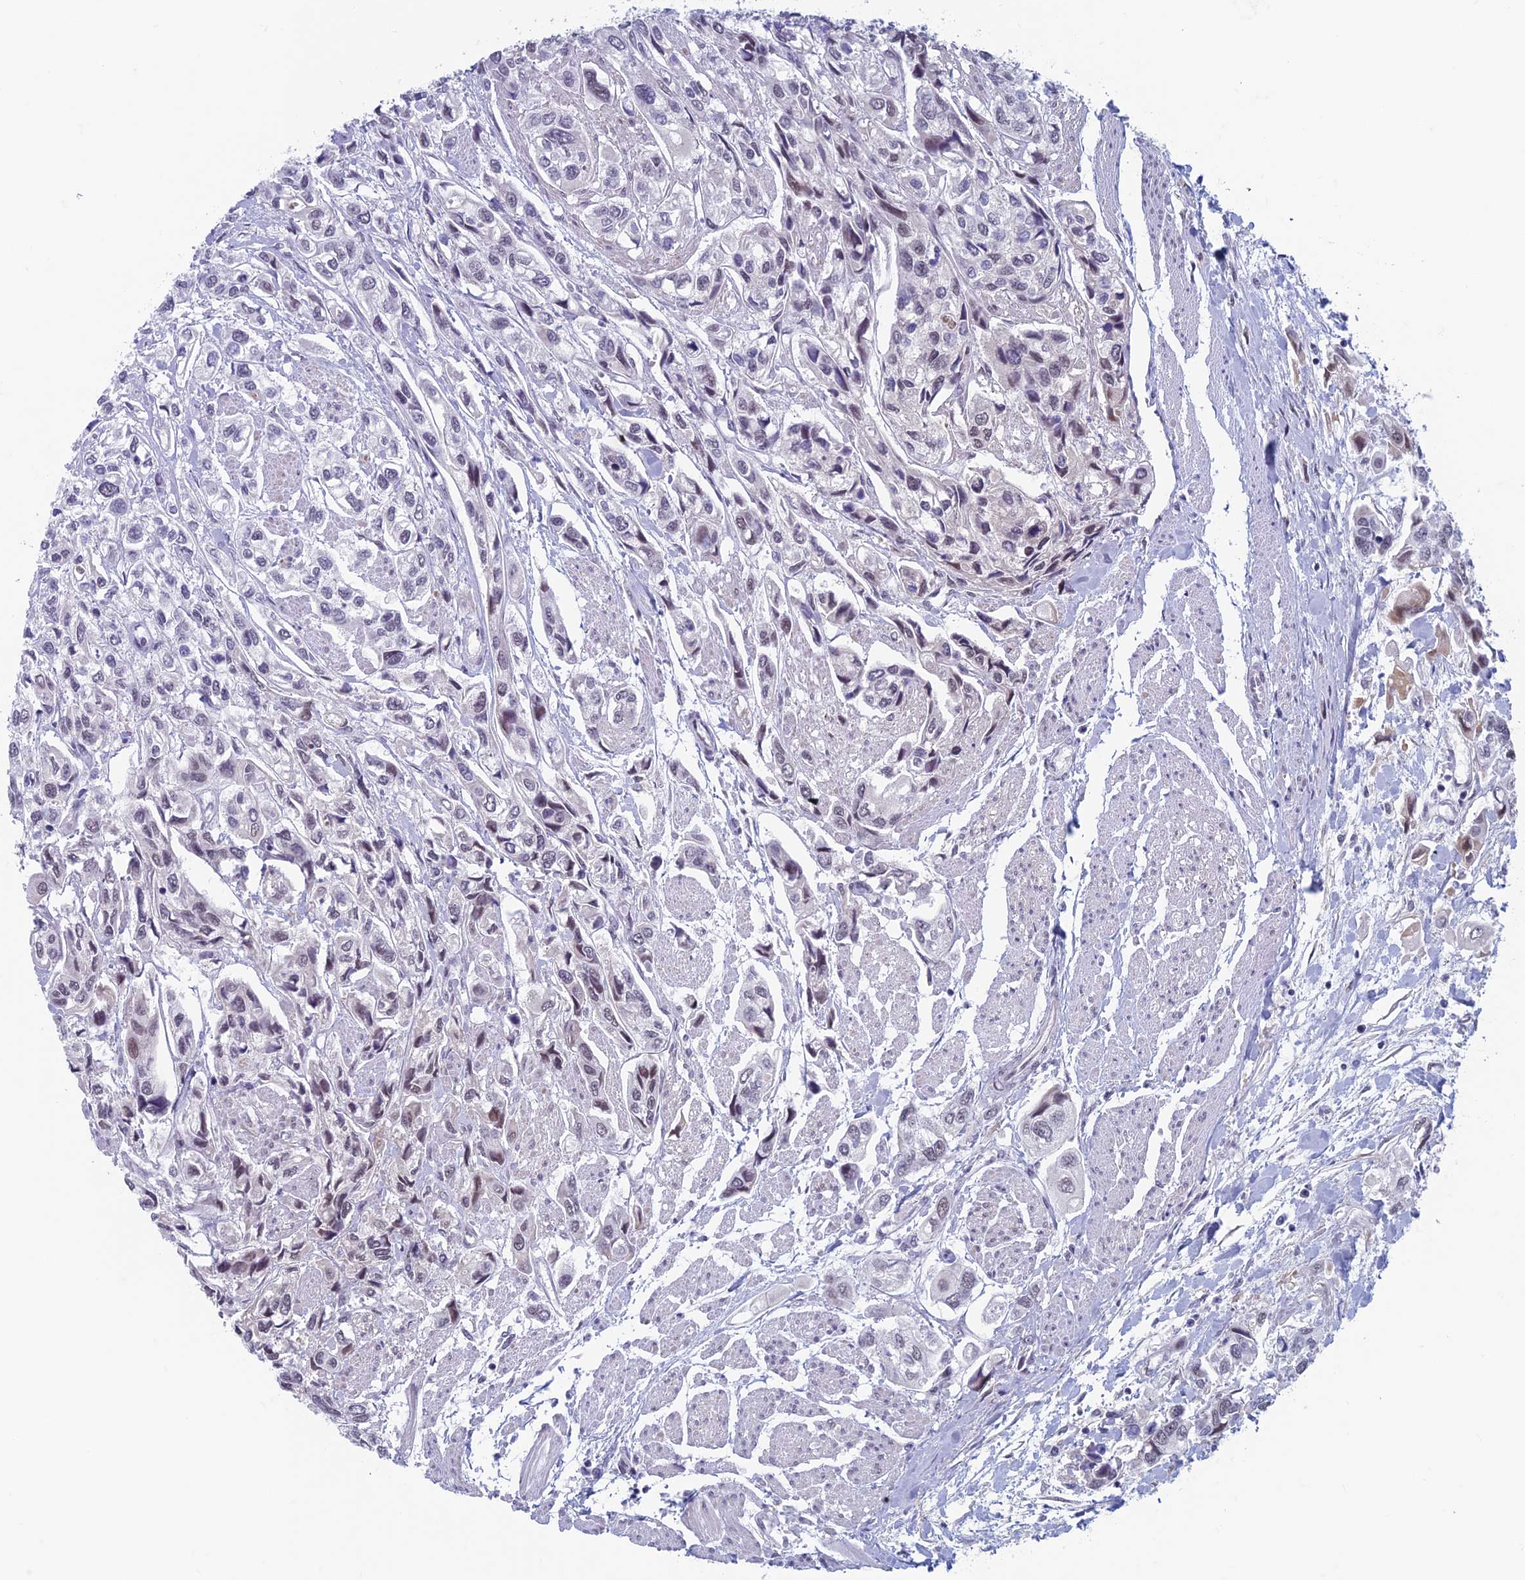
{"staining": {"intensity": "weak", "quantity": "<25%", "location": "nuclear"}, "tissue": "urothelial cancer", "cell_type": "Tumor cells", "image_type": "cancer", "snomed": [{"axis": "morphology", "description": "Urothelial carcinoma, High grade"}, {"axis": "topography", "description": "Urinary bladder"}], "caption": "Immunohistochemistry (IHC) of urothelial cancer reveals no staining in tumor cells.", "gene": "ASH2L", "patient": {"sex": "male", "age": 67}}